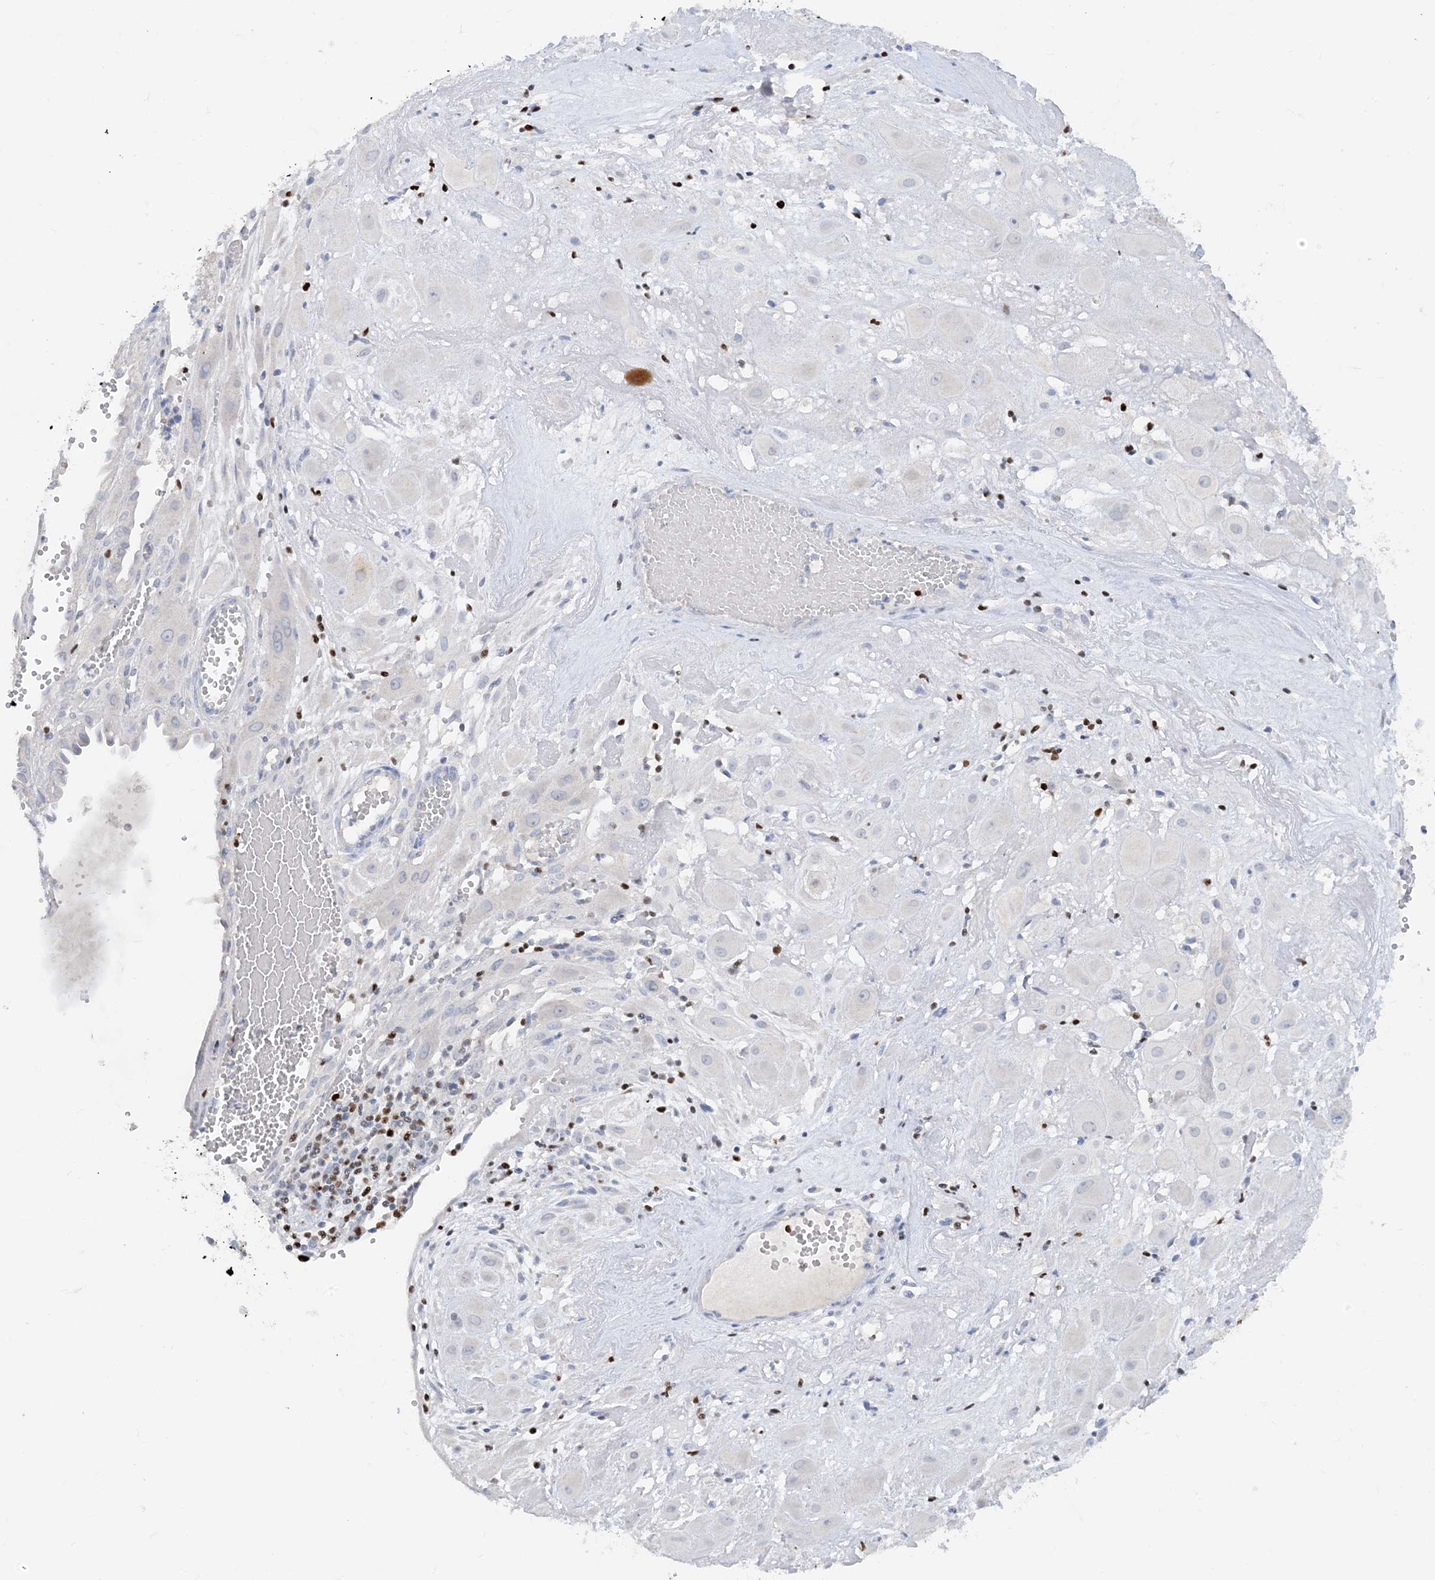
{"staining": {"intensity": "negative", "quantity": "none", "location": "none"}, "tissue": "cervical cancer", "cell_type": "Tumor cells", "image_type": "cancer", "snomed": [{"axis": "morphology", "description": "Squamous cell carcinoma, NOS"}, {"axis": "topography", "description": "Cervix"}], "caption": "A high-resolution image shows immunohistochemistry (IHC) staining of cervical cancer, which shows no significant positivity in tumor cells. Nuclei are stained in blue.", "gene": "TBX21", "patient": {"sex": "female", "age": 34}}